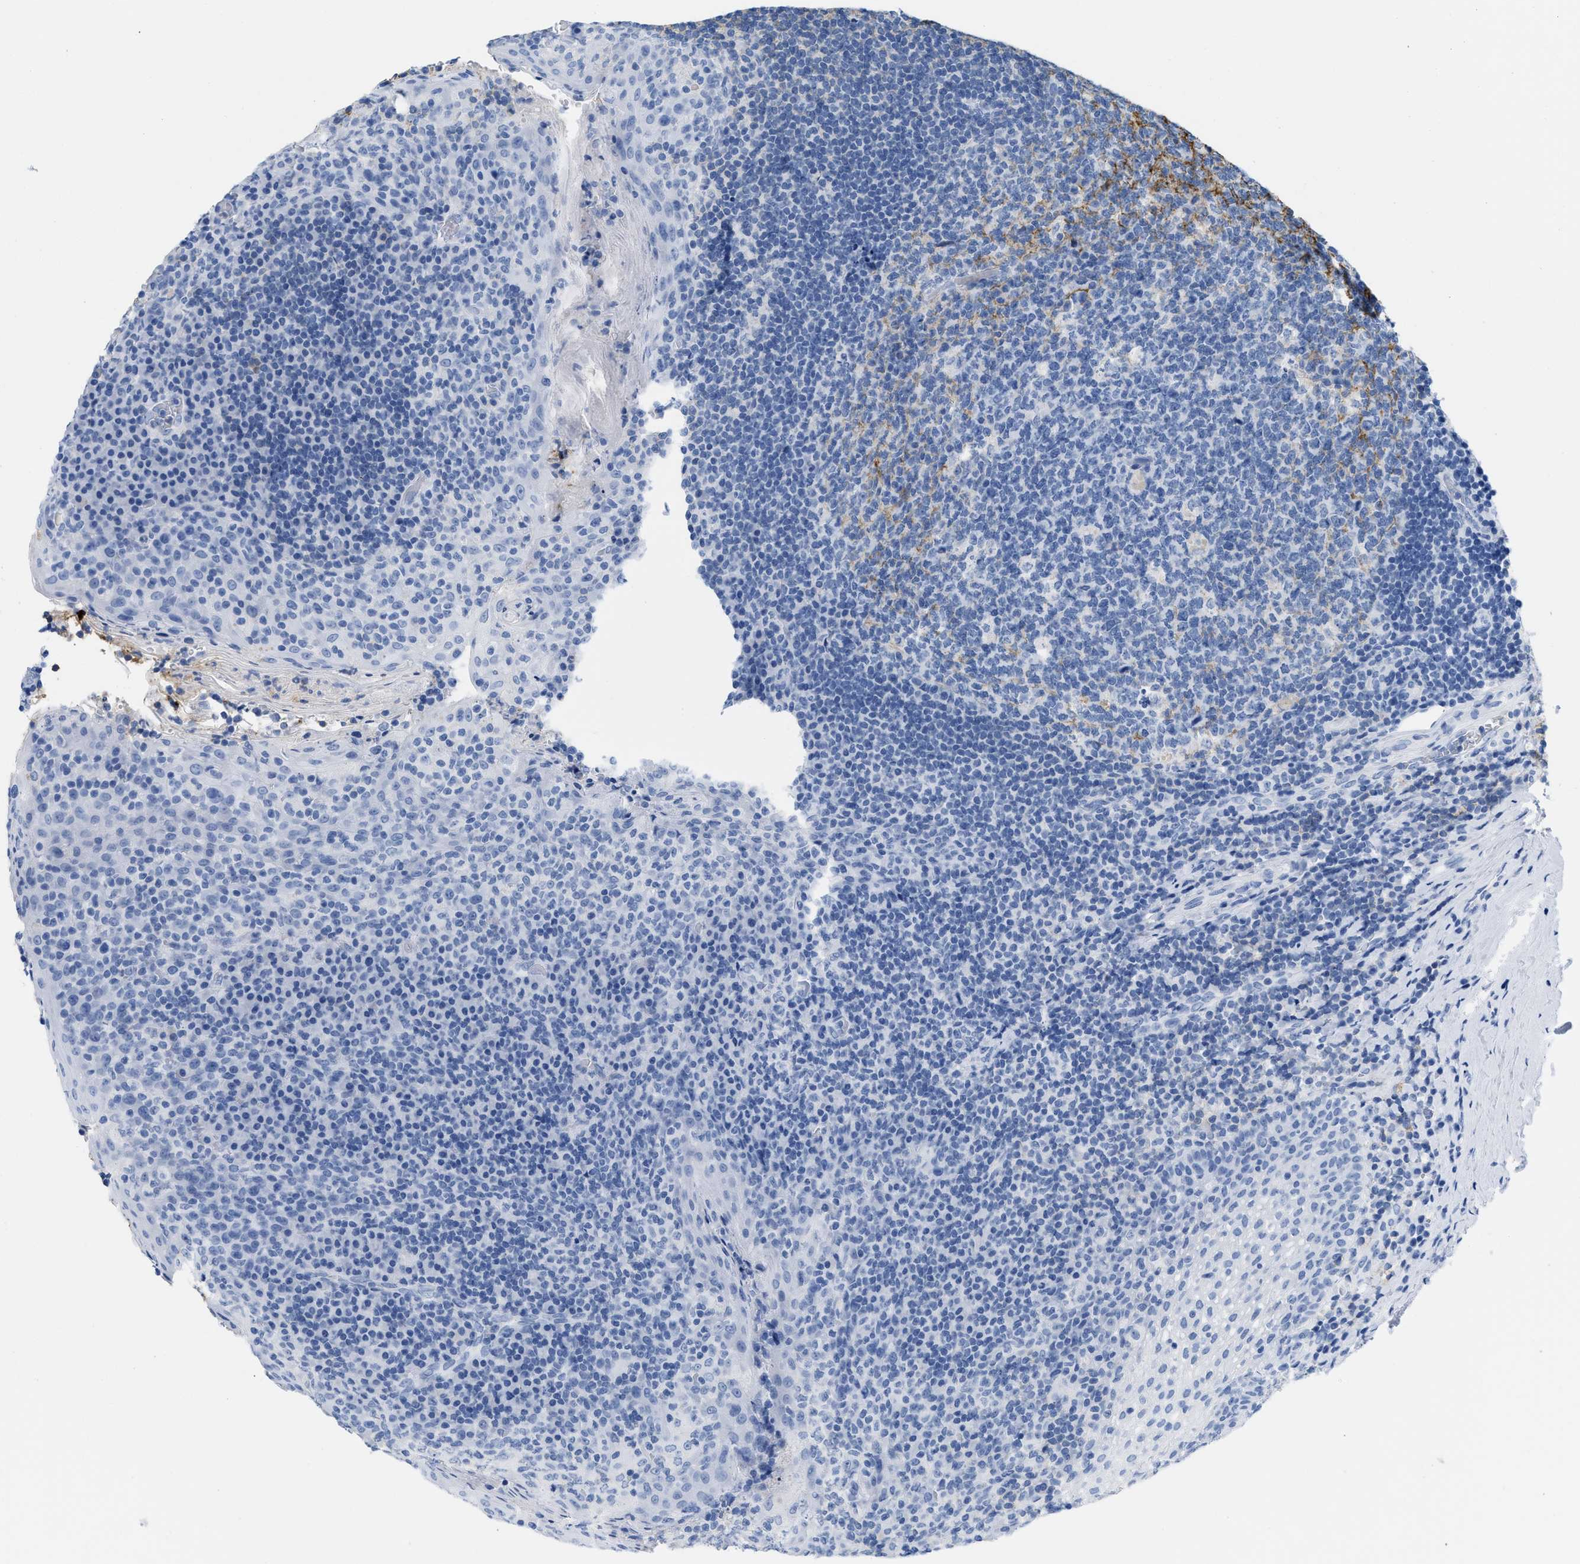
{"staining": {"intensity": "moderate", "quantity": "25%-75%", "location": "cytoplasmic/membranous"}, "tissue": "tonsil", "cell_type": "Germinal center cells", "image_type": "normal", "snomed": [{"axis": "morphology", "description": "Normal tissue, NOS"}, {"axis": "topography", "description": "Tonsil"}], "caption": "Brown immunohistochemical staining in normal tonsil displays moderate cytoplasmic/membranous staining in about 25%-75% of germinal center cells. (DAB IHC, brown staining for protein, blue staining for nuclei).", "gene": "CR1", "patient": {"sex": "male", "age": 17}}